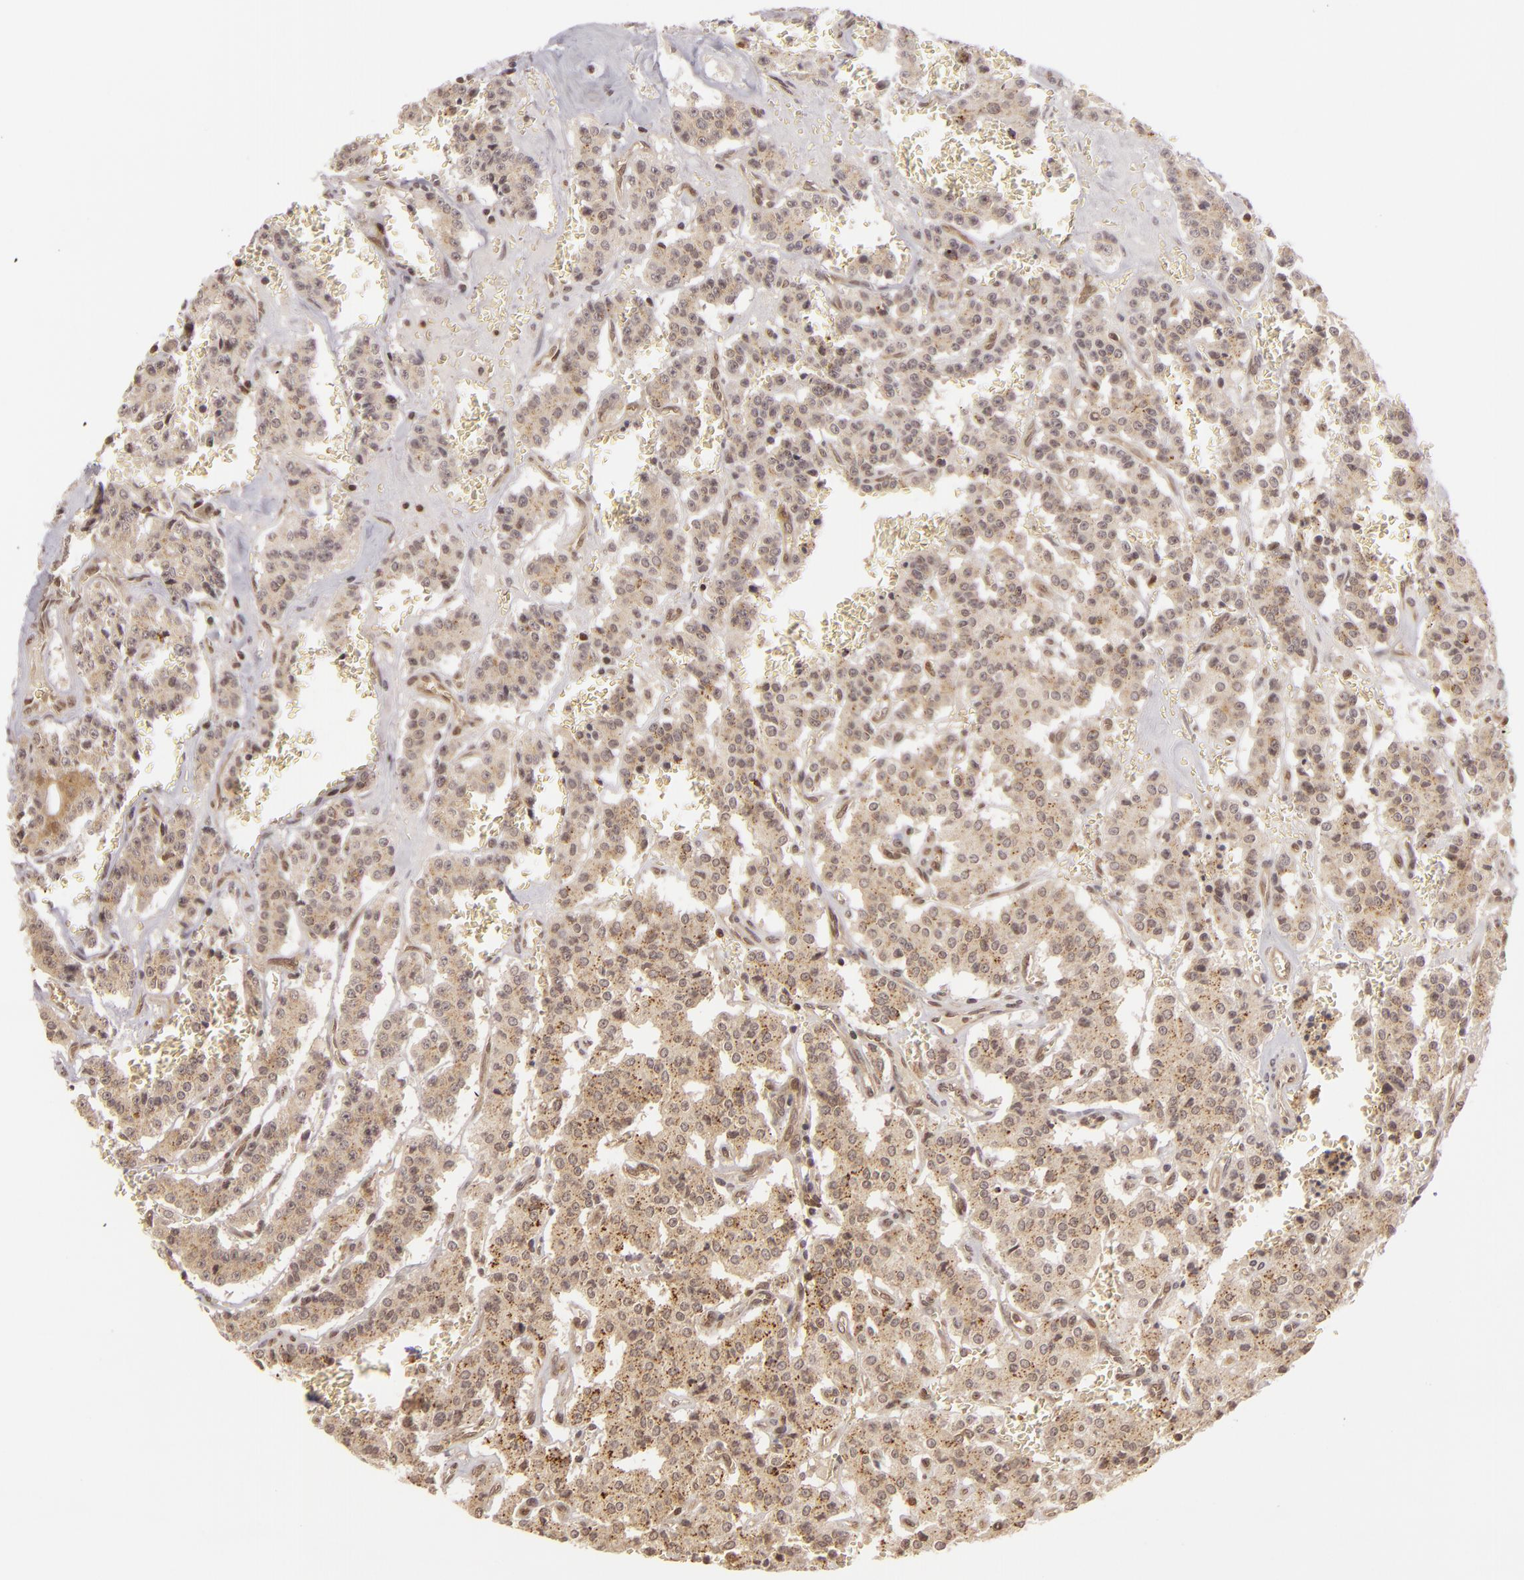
{"staining": {"intensity": "moderate", "quantity": ">75%", "location": "cytoplasmic/membranous"}, "tissue": "carcinoid", "cell_type": "Tumor cells", "image_type": "cancer", "snomed": [{"axis": "morphology", "description": "Carcinoid, malignant, NOS"}, {"axis": "topography", "description": "Bronchus"}], "caption": "IHC histopathology image of neoplastic tissue: human carcinoid stained using IHC shows medium levels of moderate protein expression localized specifically in the cytoplasmic/membranous of tumor cells, appearing as a cytoplasmic/membranous brown color.", "gene": "ZBTB33", "patient": {"sex": "male", "age": 55}}